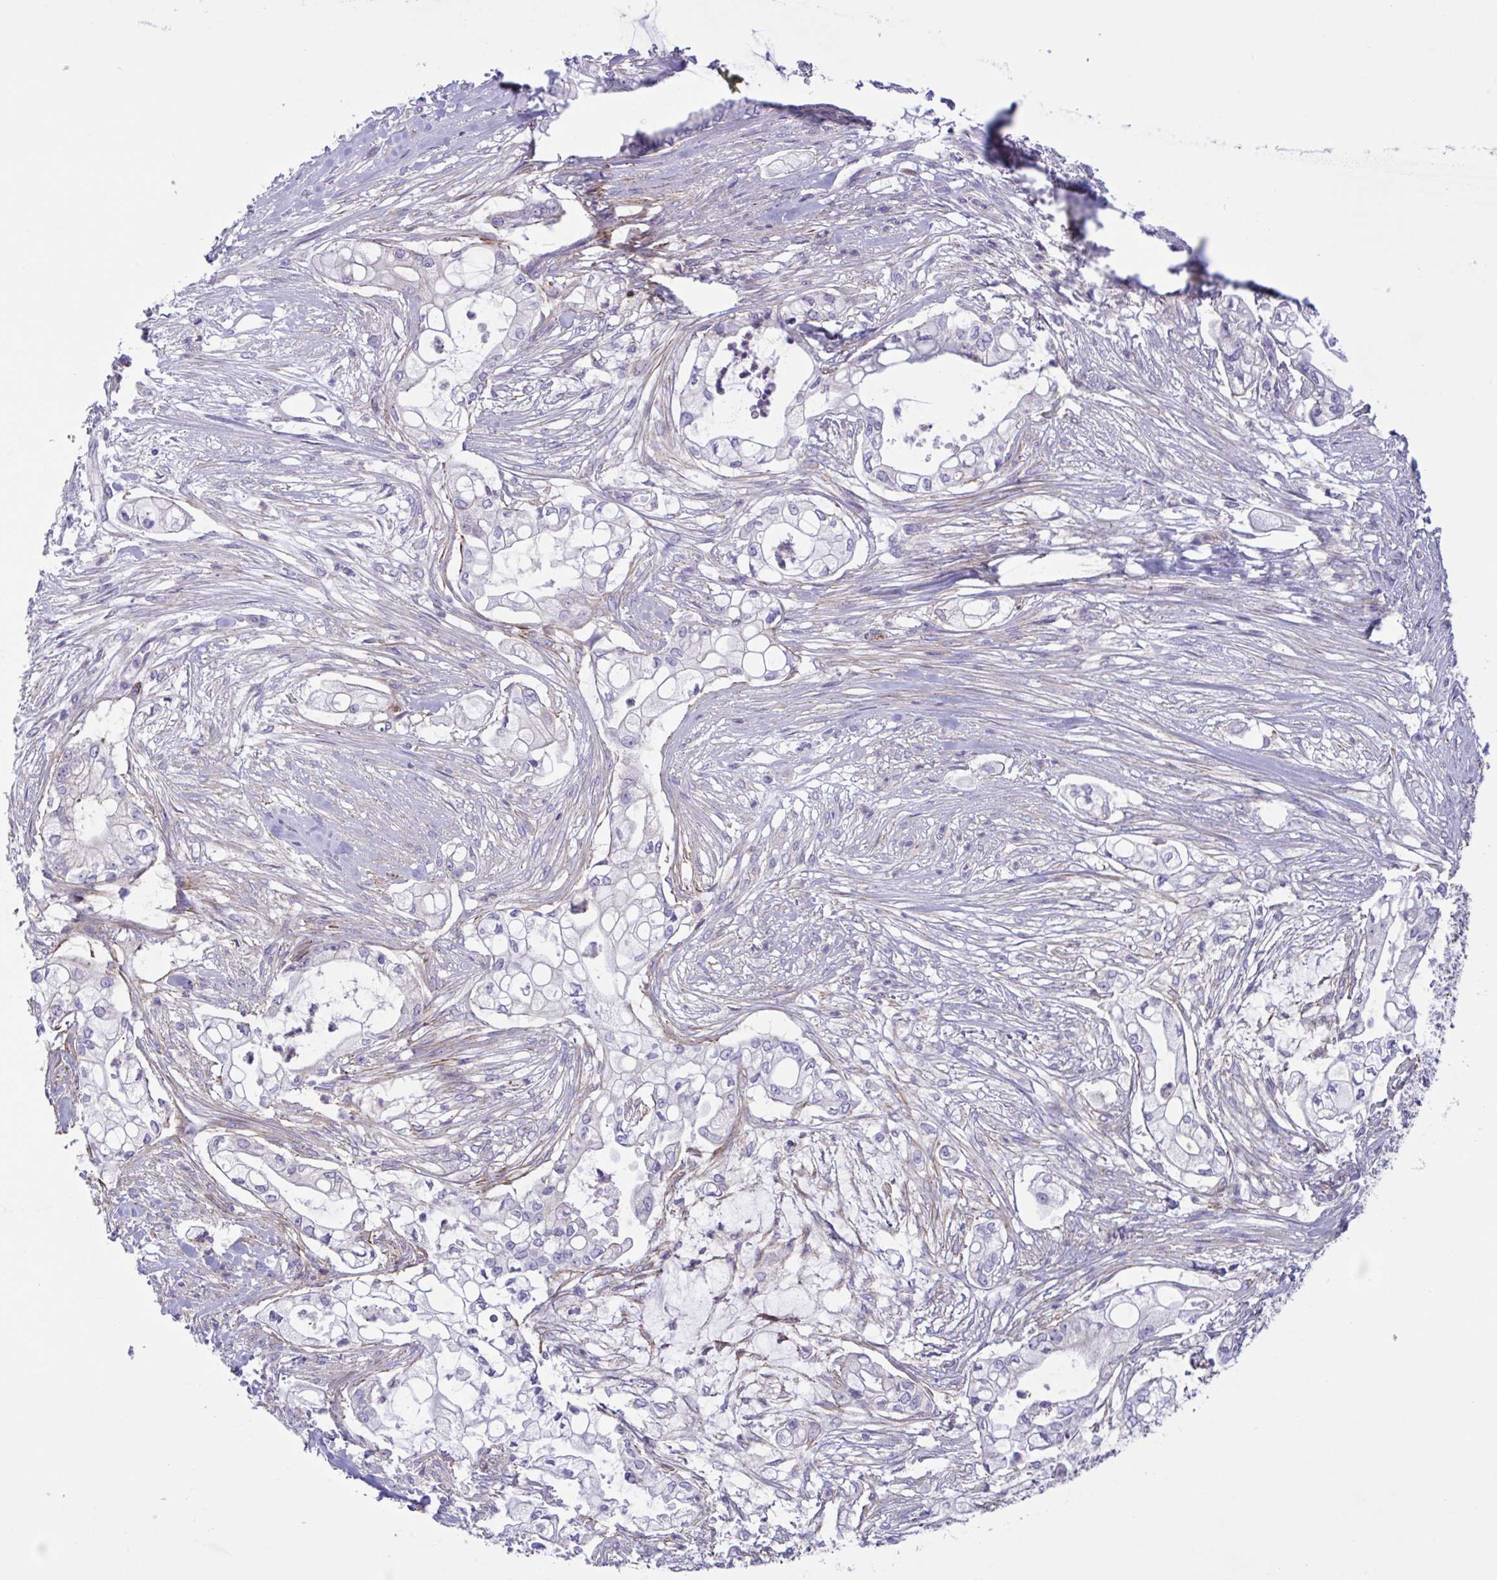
{"staining": {"intensity": "negative", "quantity": "none", "location": "none"}, "tissue": "pancreatic cancer", "cell_type": "Tumor cells", "image_type": "cancer", "snomed": [{"axis": "morphology", "description": "Adenocarcinoma, NOS"}, {"axis": "topography", "description": "Pancreas"}], "caption": "Adenocarcinoma (pancreatic) was stained to show a protein in brown. There is no significant positivity in tumor cells. The staining was performed using DAB to visualize the protein expression in brown, while the nuclei were stained in blue with hematoxylin (Magnification: 20x).", "gene": "OXLD1", "patient": {"sex": "female", "age": 69}}